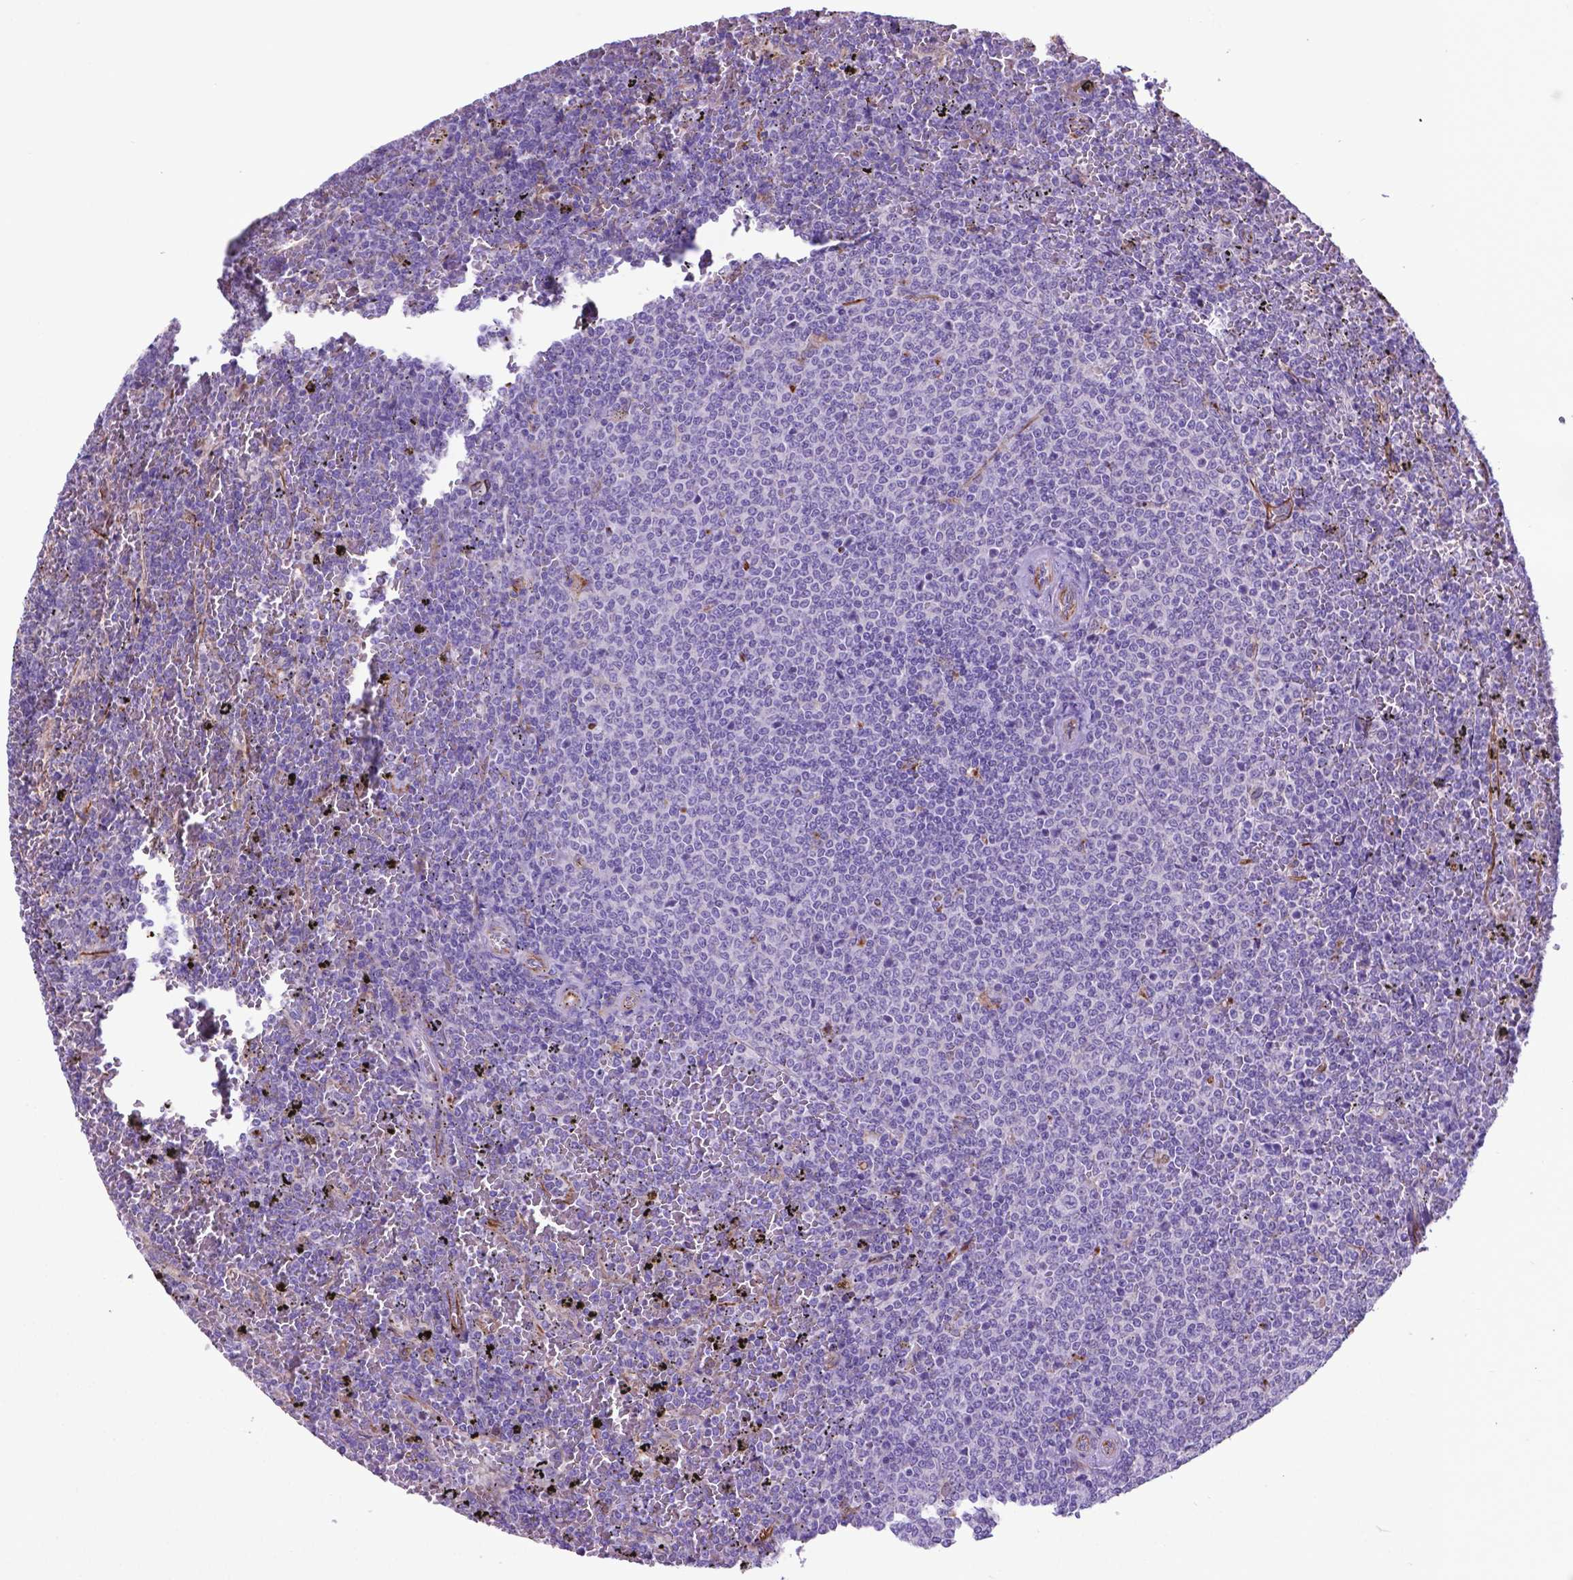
{"staining": {"intensity": "negative", "quantity": "none", "location": "none"}, "tissue": "lymphoma", "cell_type": "Tumor cells", "image_type": "cancer", "snomed": [{"axis": "morphology", "description": "Malignant lymphoma, non-Hodgkin's type, Low grade"}, {"axis": "topography", "description": "Spleen"}], "caption": "The immunohistochemistry (IHC) photomicrograph has no significant positivity in tumor cells of lymphoma tissue. The staining is performed using DAB brown chromogen with nuclei counter-stained in using hematoxylin.", "gene": "LZTR1", "patient": {"sex": "female", "age": 77}}